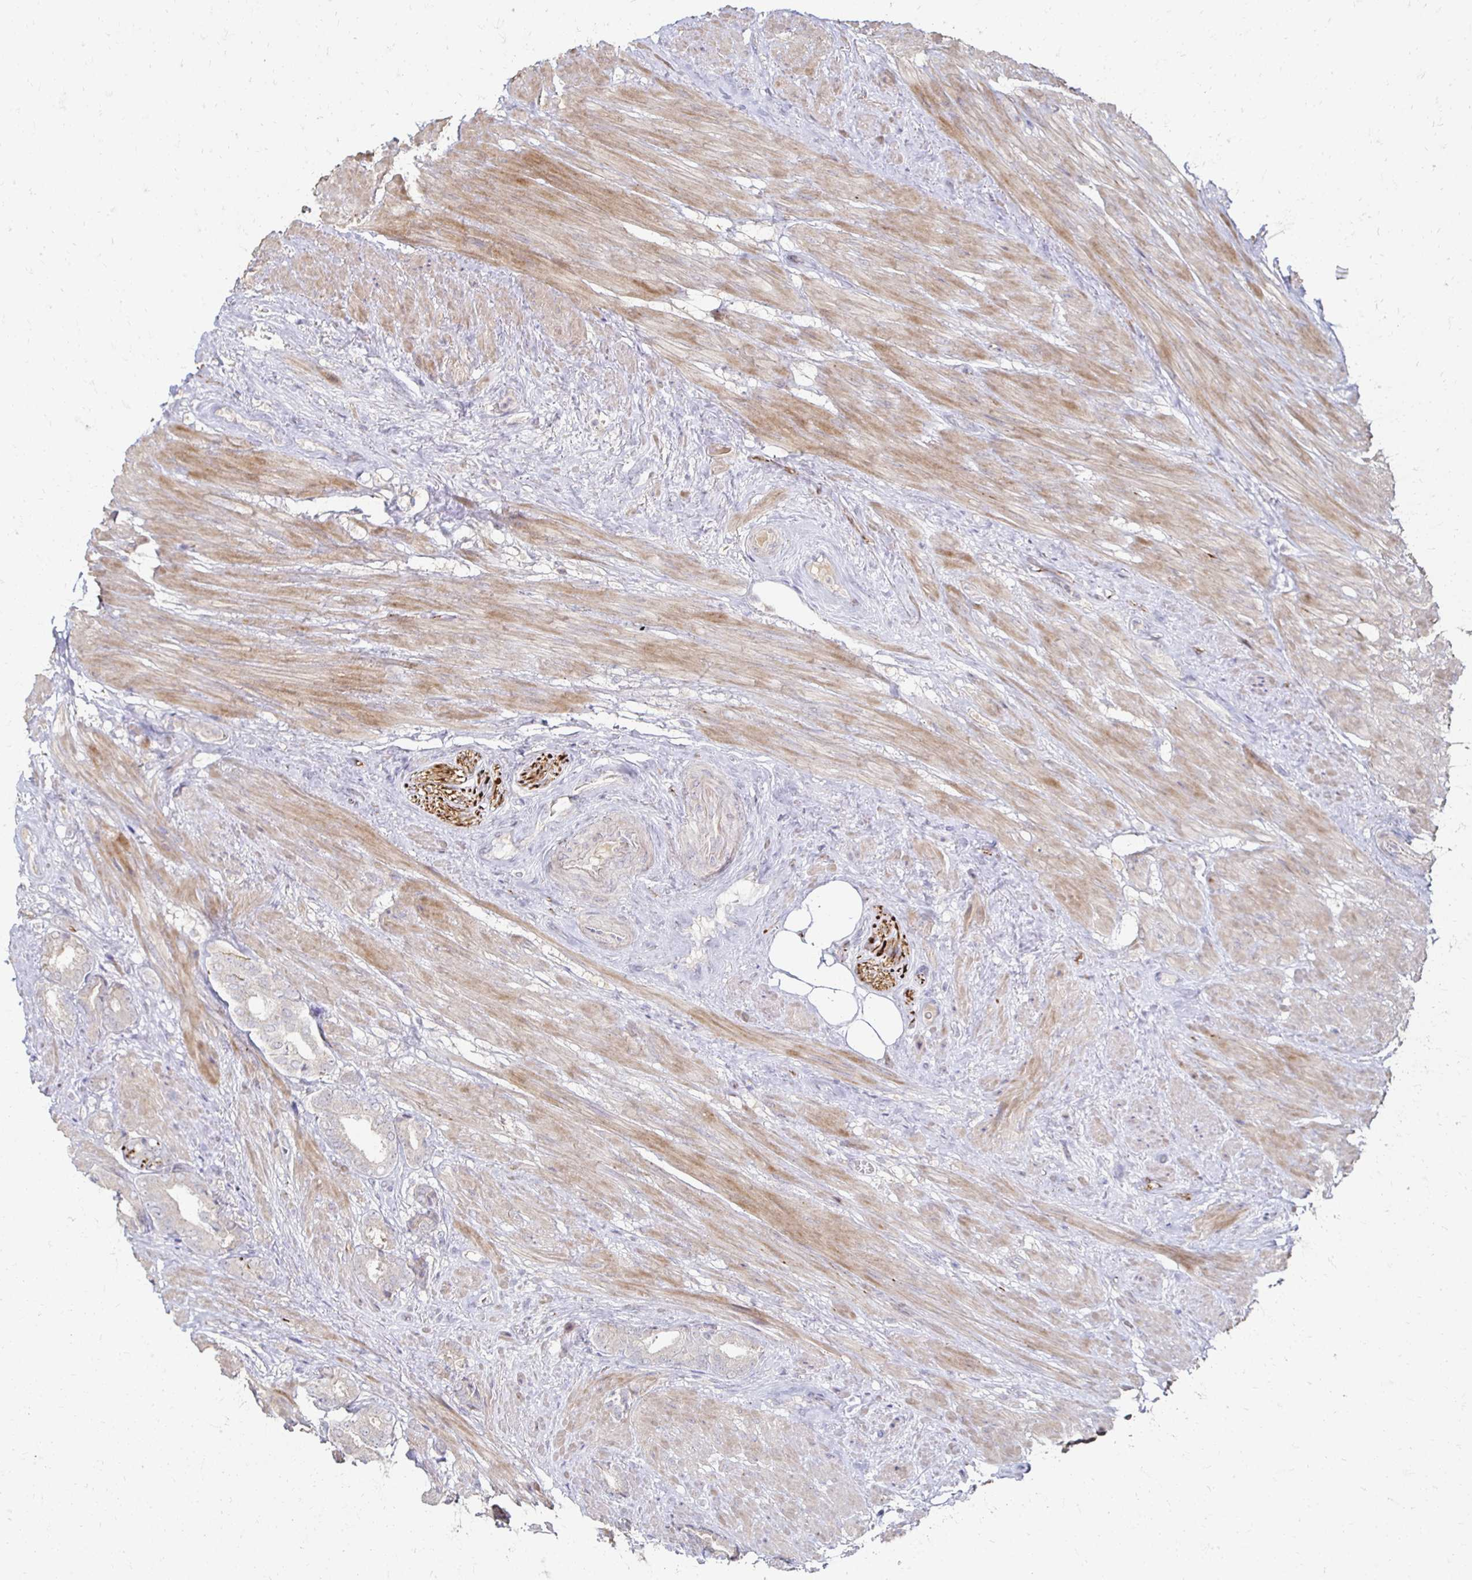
{"staining": {"intensity": "negative", "quantity": "none", "location": "none"}, "tissue": "prostate cancer", "cell_type": "Tumor cells", "image_type": "cancer", "snomed": [{"axis": "morphology", "description": "Adenocarcinoma, High grade"}, {"axis": "topography", "description": "Prostate"}], "caption": "Tumor cells show no significant expression in prostate cancer (adenocarcinoma (high-grade)). (DAB (3,3'-diaminobenzidine) IHC visualized using brightfield microscopy, high magnification).", "gene": "ZNF727", "patient": {"sex": "male", "age": 56}}